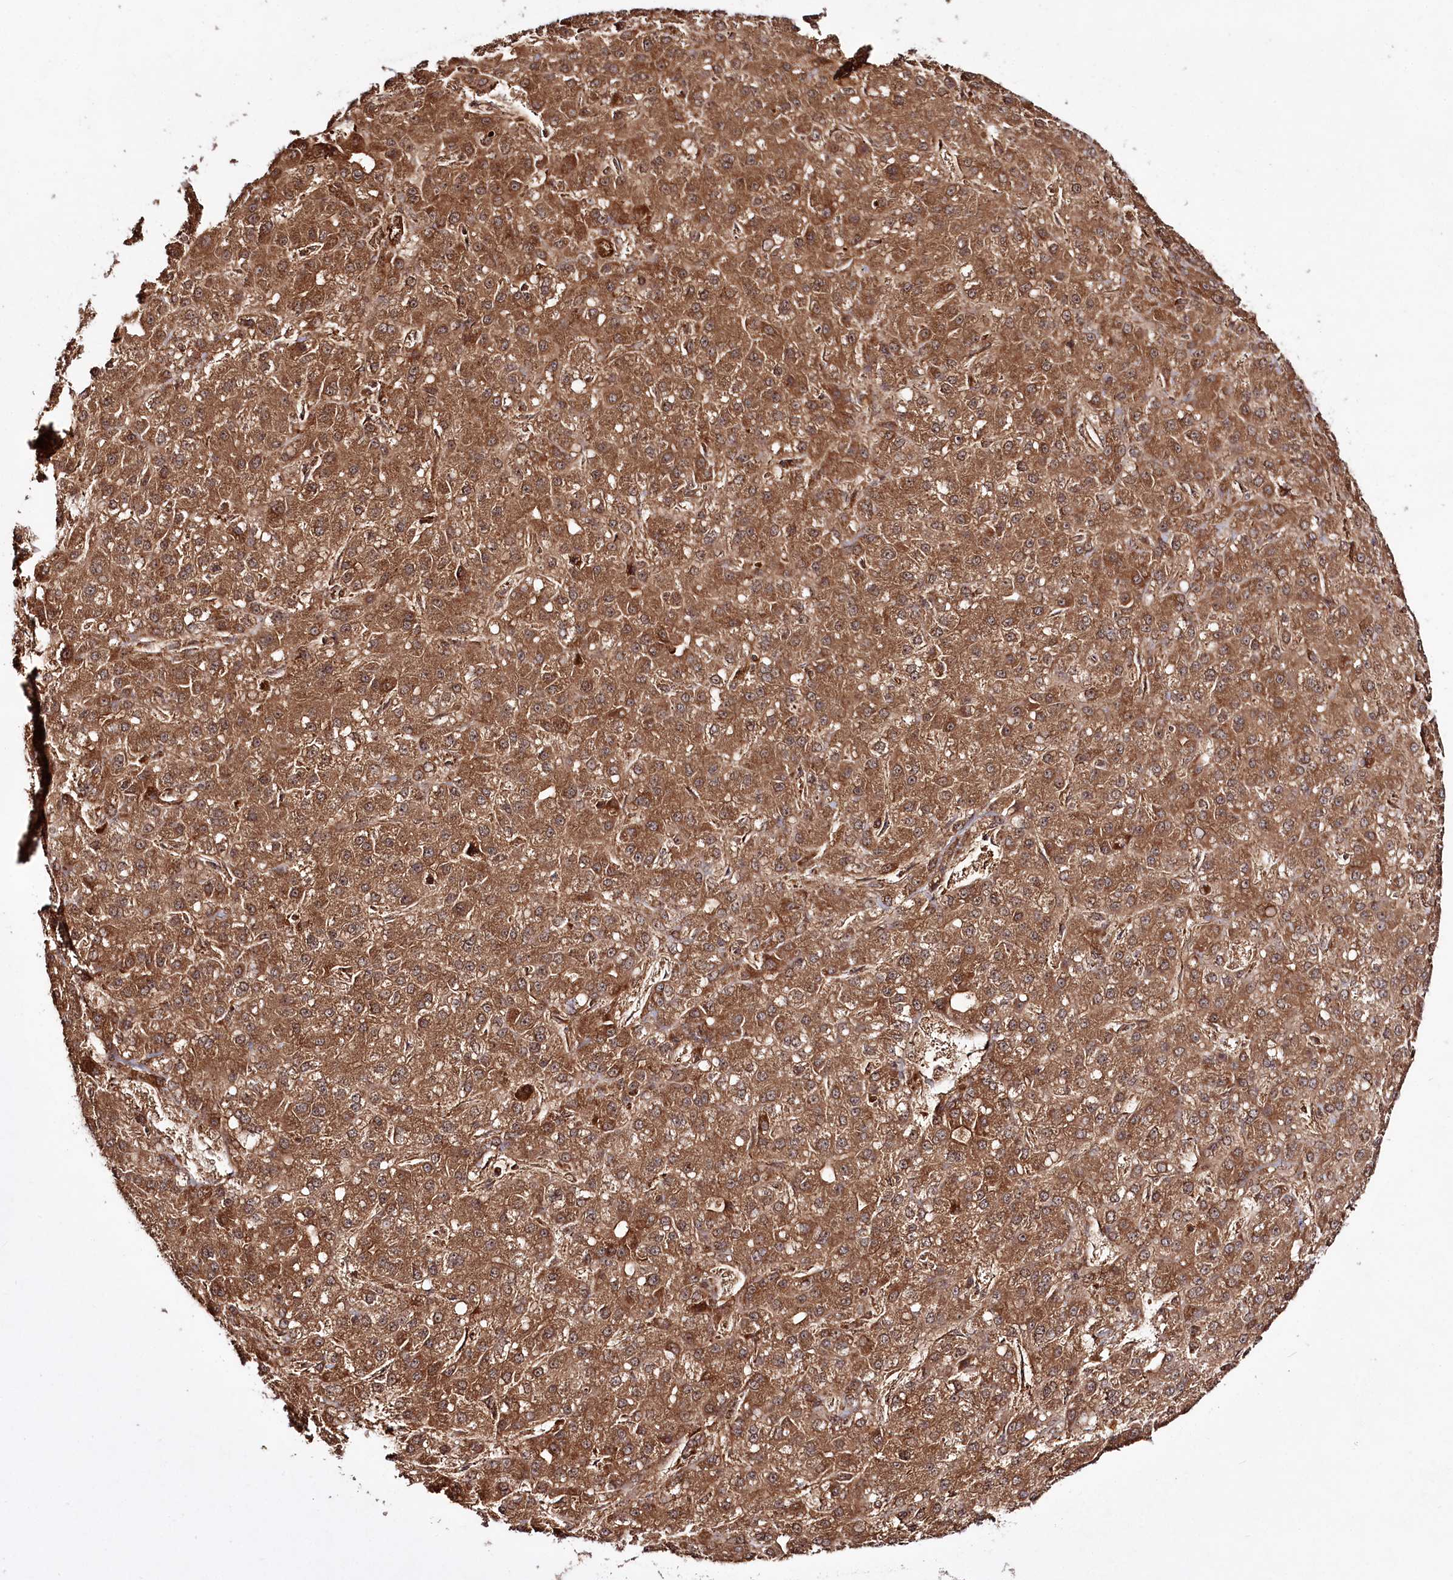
{"staining": {"intensity": "moderate", "quantity": ">75%", "location": "cytoplasmic/membranous"}, "tissue": "liver cancer", "cell_type": "Tumor cells", "image_type": "cancer", "snomed": [{"axis": "morphology", "description": "Carcinoma, Hepatocellular, NOS"}, {"axis": "topography", "description": "Liver"}], "caption": "Immunohistochemical staining of human liver hepatocellular carcinoma exhibits medium levels of moderate cytoplasmic/membranous positivity in about >75% of tumor cells. Nuclei are stained in blue.", "gene": "REXO2", "patient": {"sex": "male", "age": 67}}